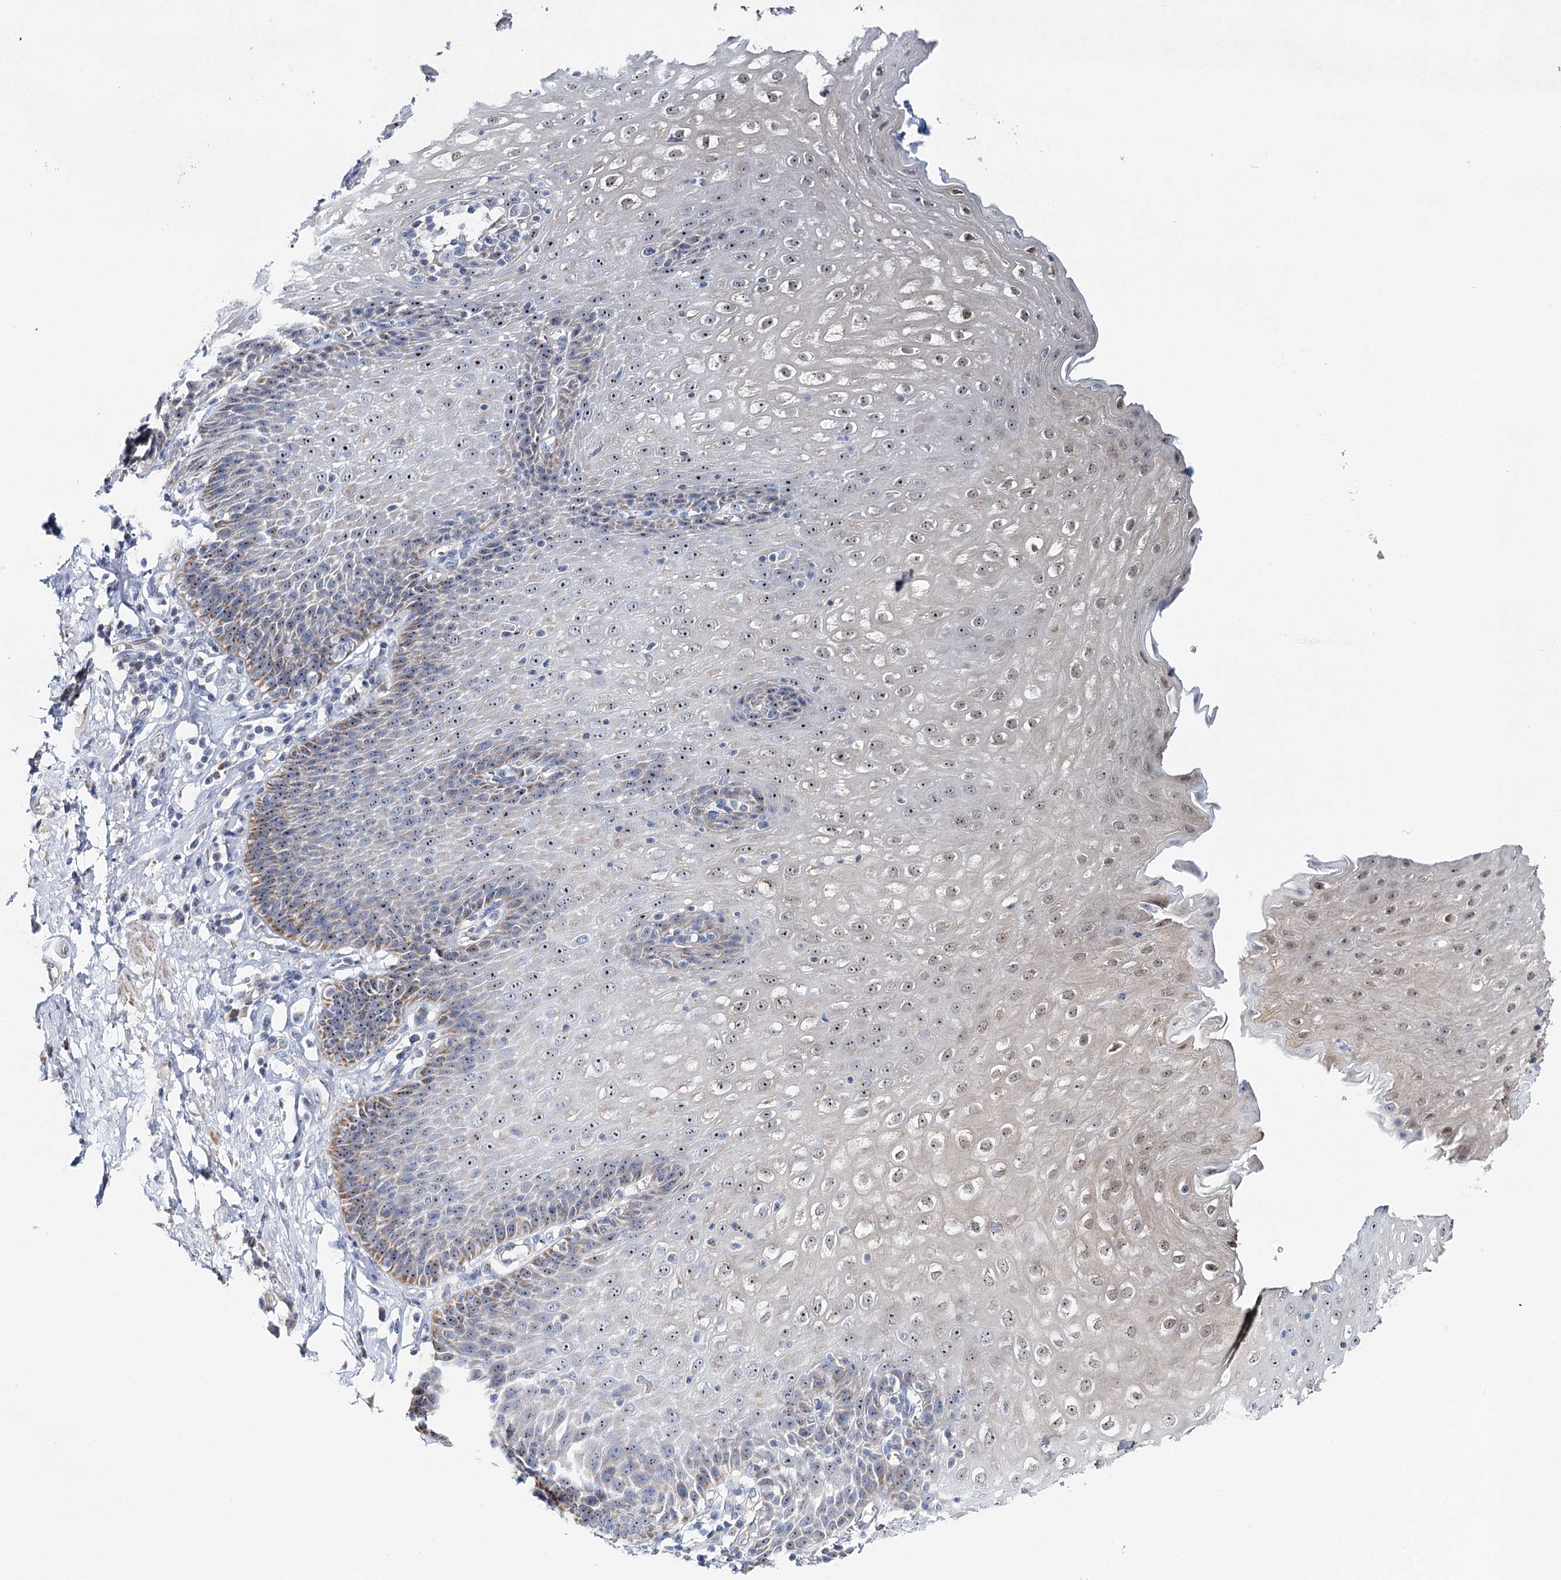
{"staining": {"intensity": "weak", "quantity": "<25%", "location": "cytoplasmic/membranous,nuclear"}, "tissue": "esophagus", "cell_type": "Squamous epithelial cells", "image_type": "normal", "snomed": [{"axis": "morphology", "description": "Normal tissue, NOS"}, {"axis": "topography", "description": "Esophagus"}], "caption": "This is an immunohistochemistry (IHC) histopathology image of normal esophagus. There is no positivity in squamous epithelial cells.", "gene": "RBM43", "patient": {"sex": "female", "age": 61}}